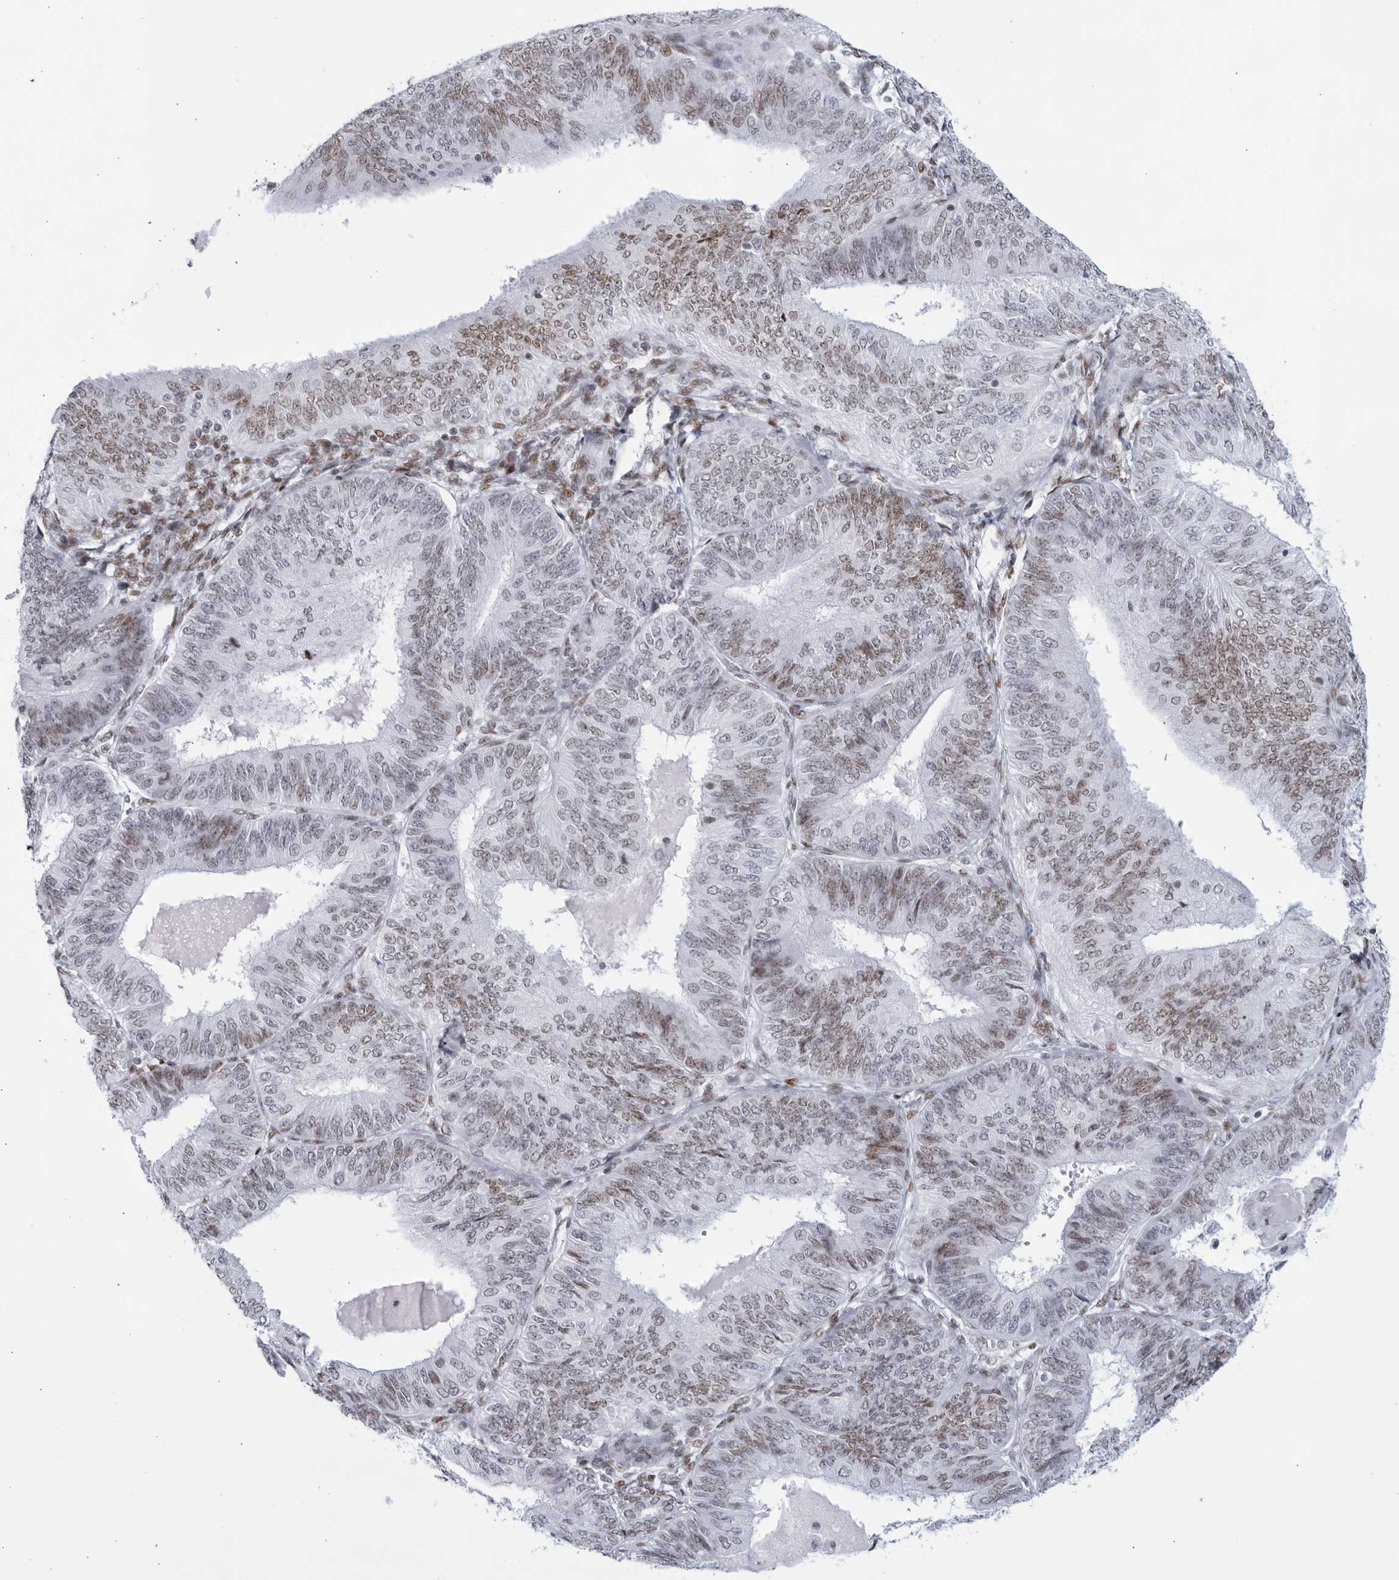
{"staining": {"intensity": "moderate", "quantity": "25%-75%", "location": "nuclear"}, "tissue": "endometrial cancer", "cell_type": "Tumor cells", "image_type": "cancer", "snomed": [{"axis": "morphology", "description": "Adenocarcinoma, NOS"}, {"axis": "topography", "description": "Endometrium"}], "caption": "Endometrial cancer (adenocarcinoma) tissue exhibits moderate nuclear staining in about 25%-75% of tumor cells, visualized by immunohistochemistry.", "gene": "HP1BP3", "patient": {"sex": "female", "age": 58}}